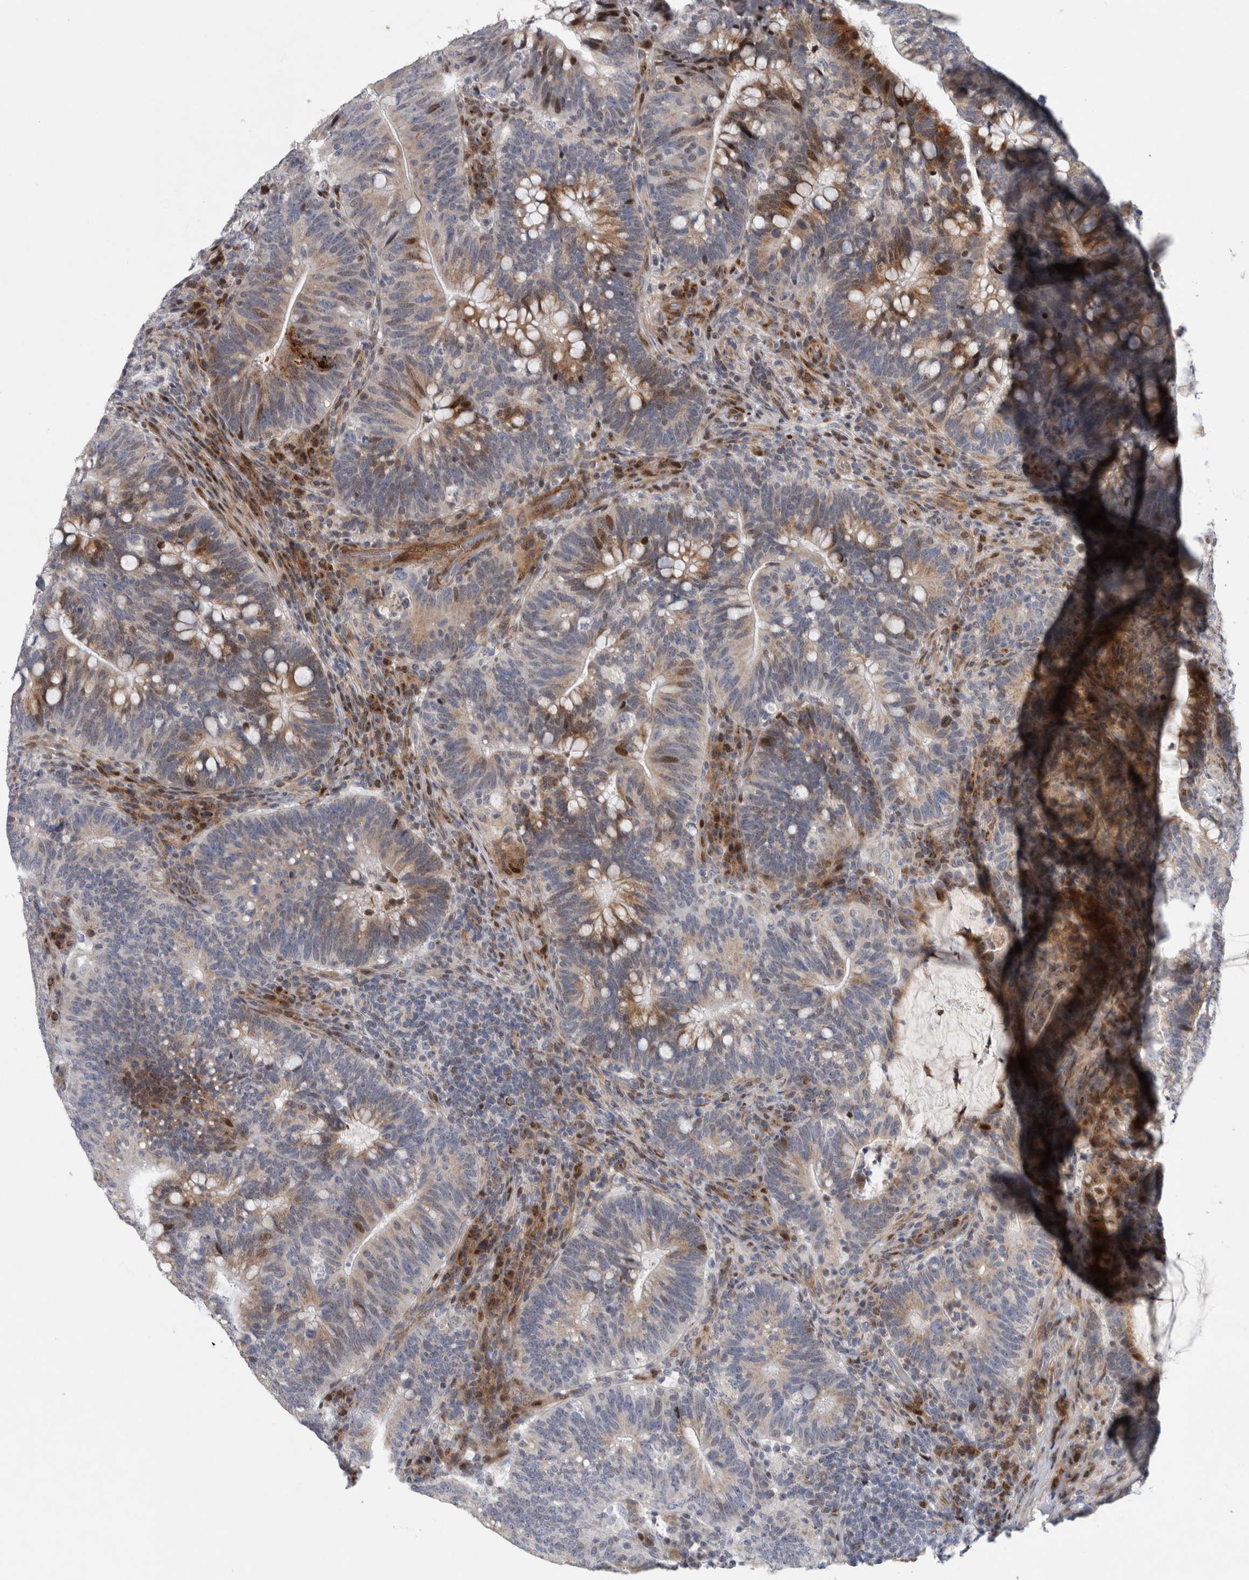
{"staining": {"intensity": "strong", "quantity": "<25%", "location": "cytoplasmic/membranous,nuclear"}, "tissue": "colorectal cancer", "cell_type": "Tumor cells", "image_type": "cancer", "snomed": [{"axis": "morphology", "description": "Adenocarcinoma, NOS"}, {"axis": "topography", "description": "Colon"}], "caption": "Immunohistochemistry photomicrograph of neoplastic tissue: human colorectal adenocarcinoma stained using immunohistochemistry exhibits medium levels of strong protein expression localized specifically in the cytoplasmic/membranous and nuclear of tumor cells, appearing as a cytoplasmic/membranous and nuclear brown color.", "gene": "RBM48", "patient": {"sex": "female", "age": 66}}